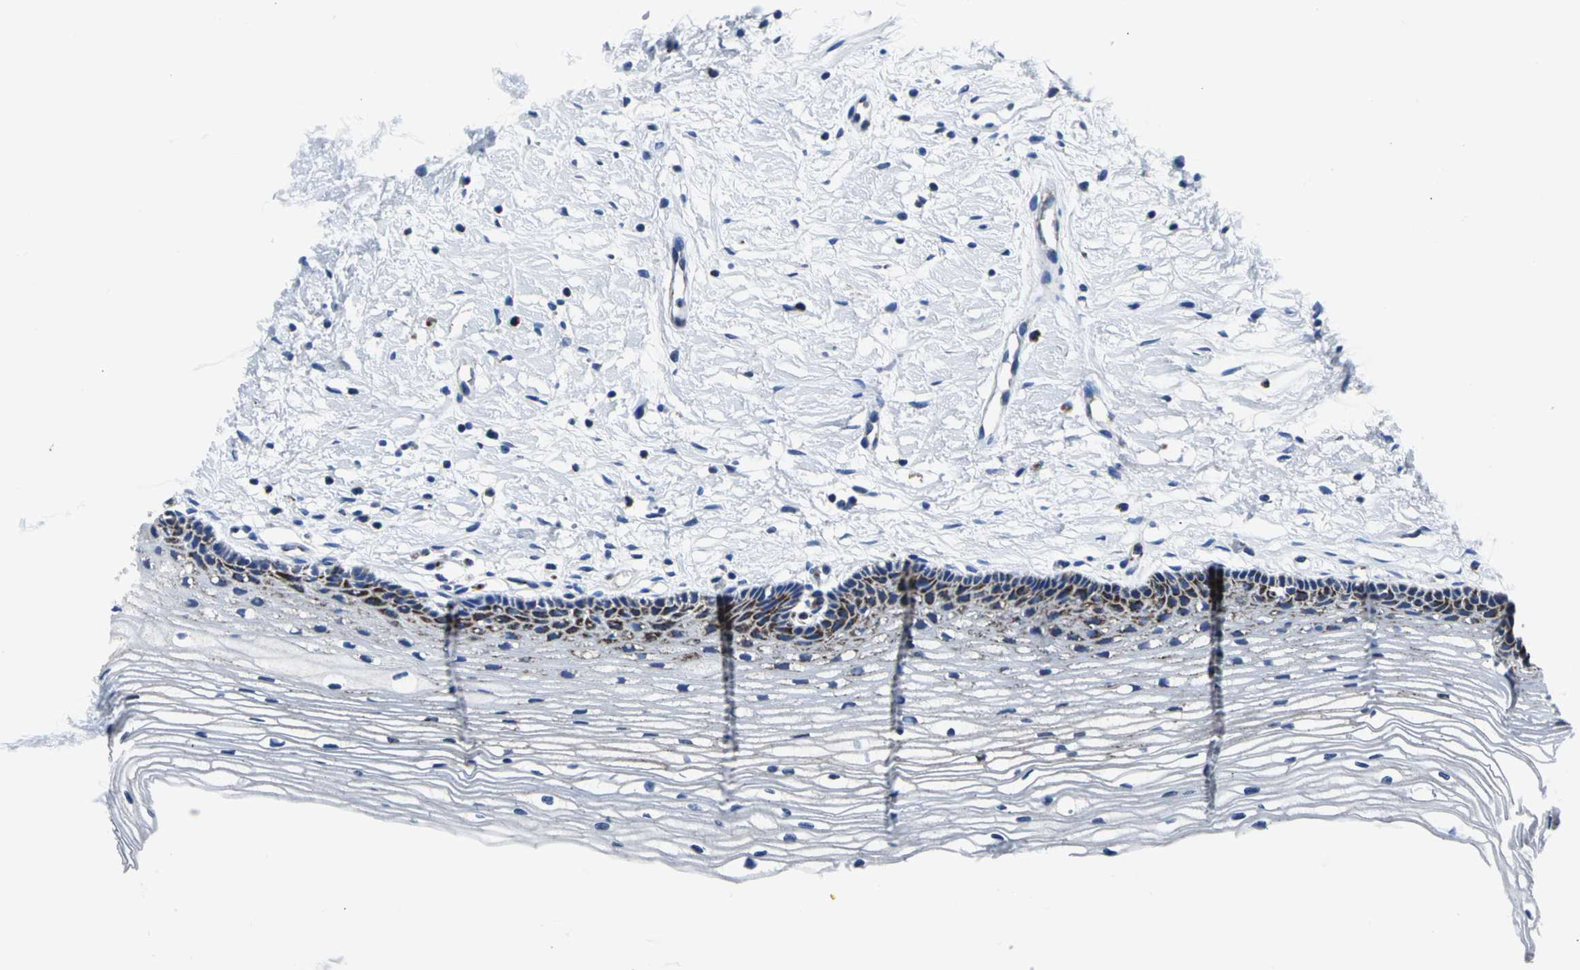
{"staining": {"intensity": "moderate", "quantity": "<25%", "location": "cytoplasmic/membranous"}, "tissue": "cervix", "cell_type": "Squamous epithelial cells", "image_type": "normal", "snomed": [{"axis": "morphology", "description": "Normal tissue, NOS"}, {"axis": "topography", "description": "Cervix"}], "caption": "IHC image of benign cervix: cervix stained using IHC shows low levels of moderate protein expression localized specifically in the cytoplasmic/membranous of squamous epithelial cells, appearing as a cytoplasmic/membranous brown color.", "gene": "IFI6", "patient": {"sex": "female", "age": 77}}